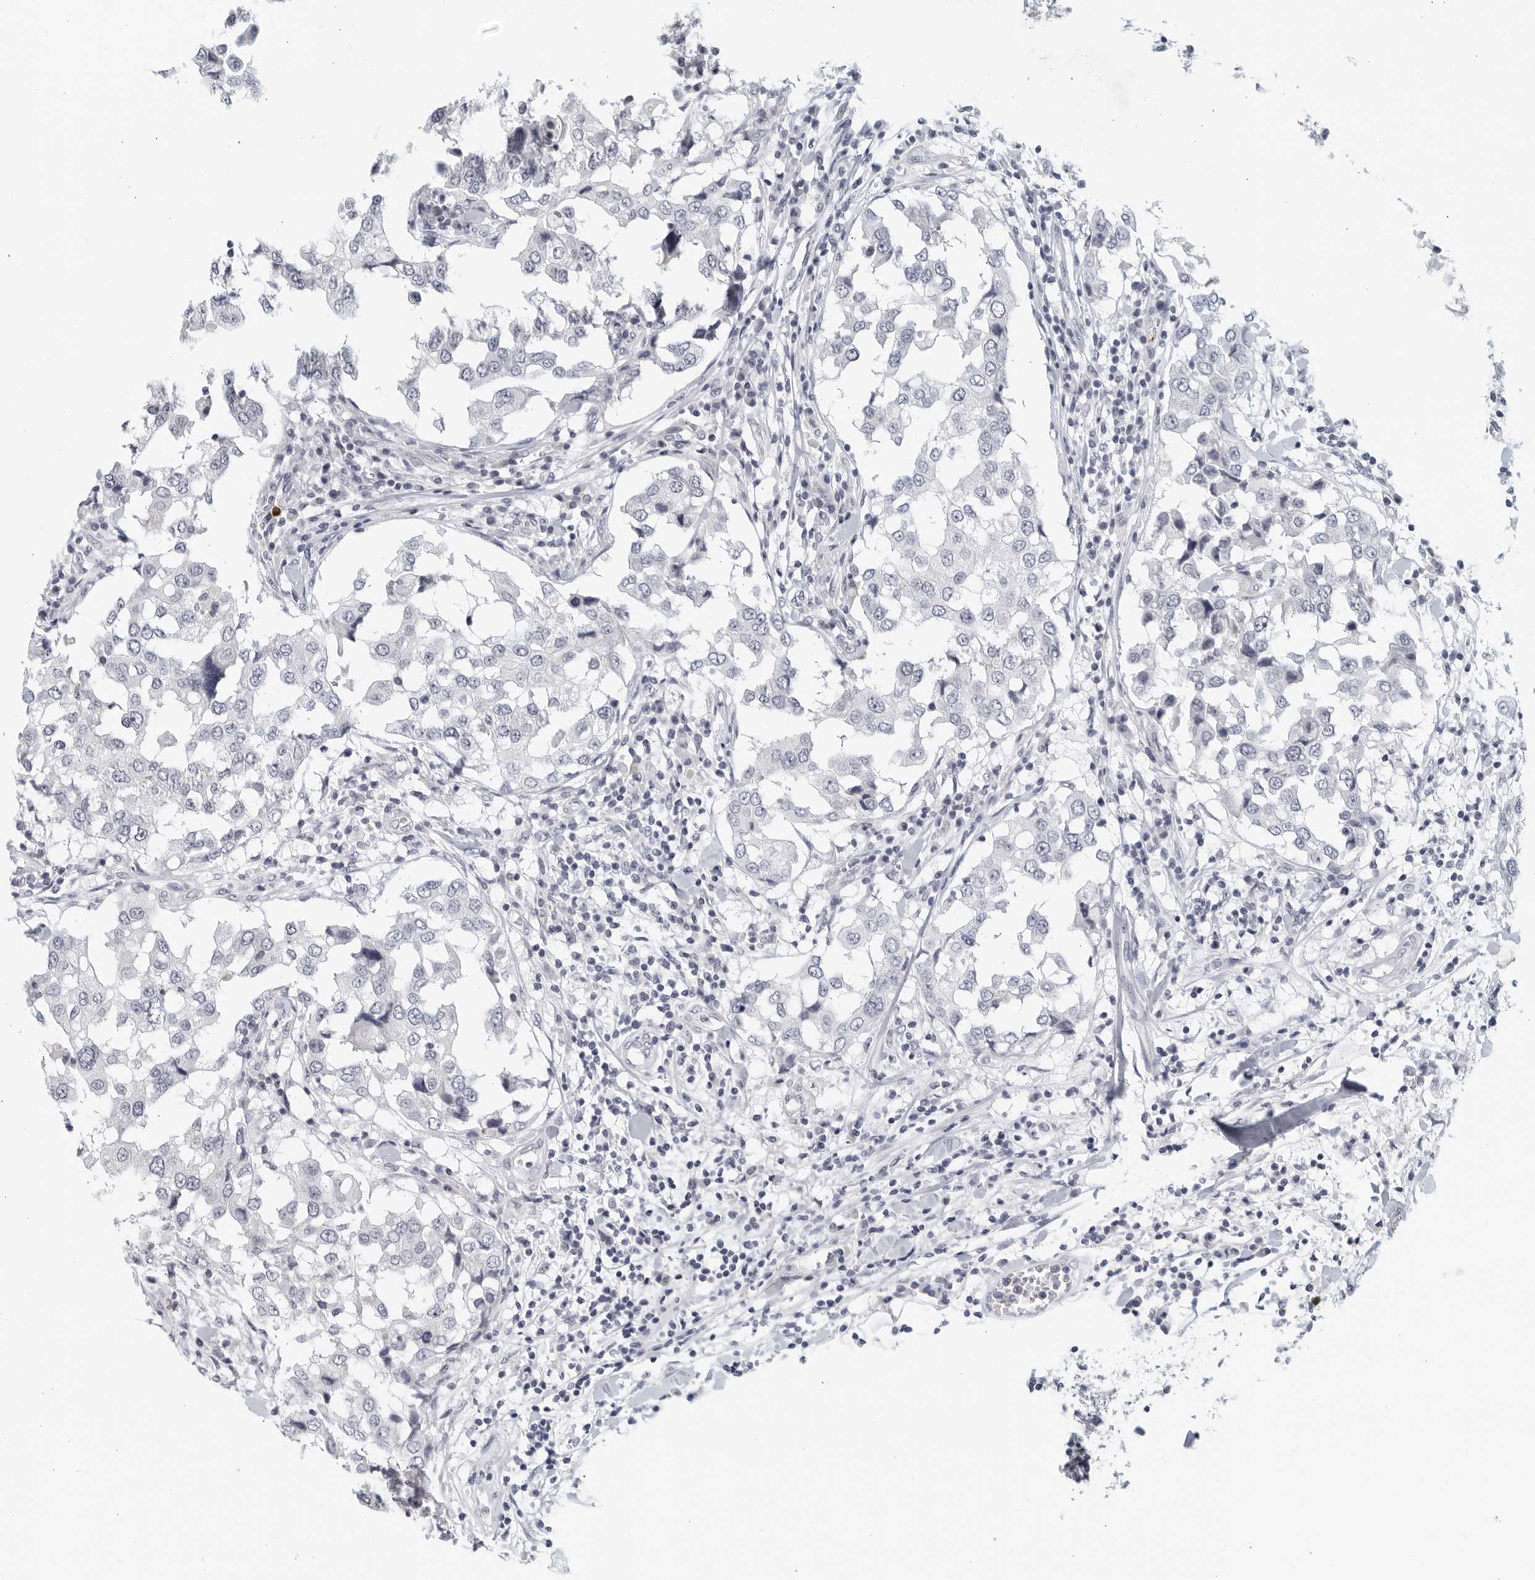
{"staining": {"intensity": "negative", "quantity": "none", "location": "none"}, "tissue": "breast cancer", "cell_type": "Tumor cells", "image_type": "cancer", "snomed": [{"axis": "morphology", "description": "Duct carcinoma"}, {"axis": "topography", "description": "Breast"}], "caption": "Immunohistochemistry histopathology image of human intraductal carcinoma (breast) stained for a protein (brown), which shows no positivity in tumor cells.", "gene": "MATN1", "patient": {"sex": "female", "age": 27}}